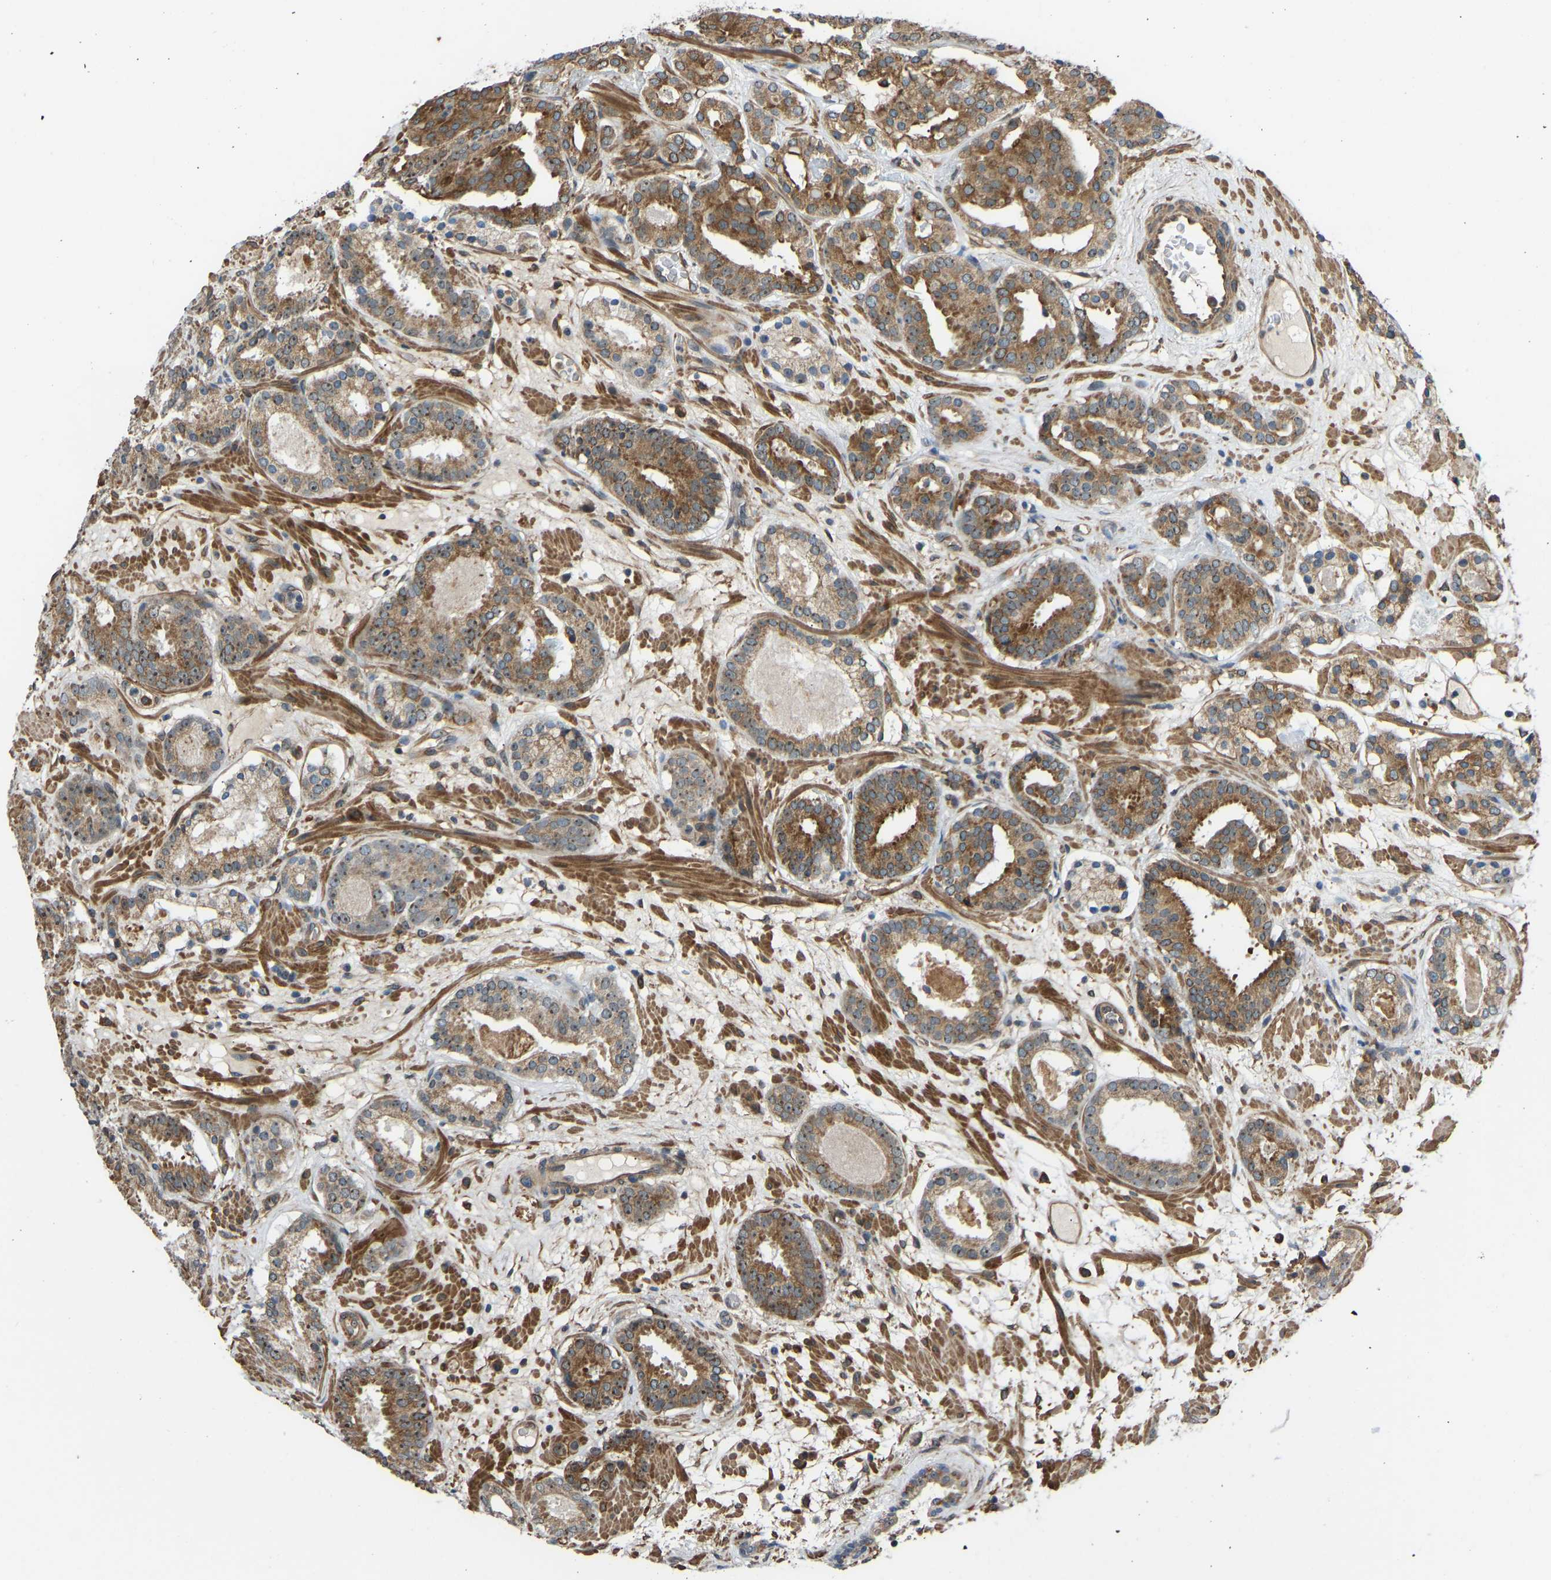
{"staining": {"intensity": "moderate", "quantity": ">75%", "location": "cytoplasmic/membranous,nuclear"}, "tissue": "prostate cancer", "cell_type": "Tumor cells", "image_type": "cancer", "snomed": [{"axis": "morphology", "description": "Adenocarcinoma, Low grade"}, {"axis": "topography", "description": "Prostate"}], "caption": "Immunohistochemistry histopathology image of human adenocarcinoma (low-grade) (prostate) stained for a protein (brown), which shows medium levels of moderate cytoplasmic/membranous and nuclear expression in about >75% of tumor cells.", "gene": "OS9", "patient": {"sex": "male", "age": 69}}